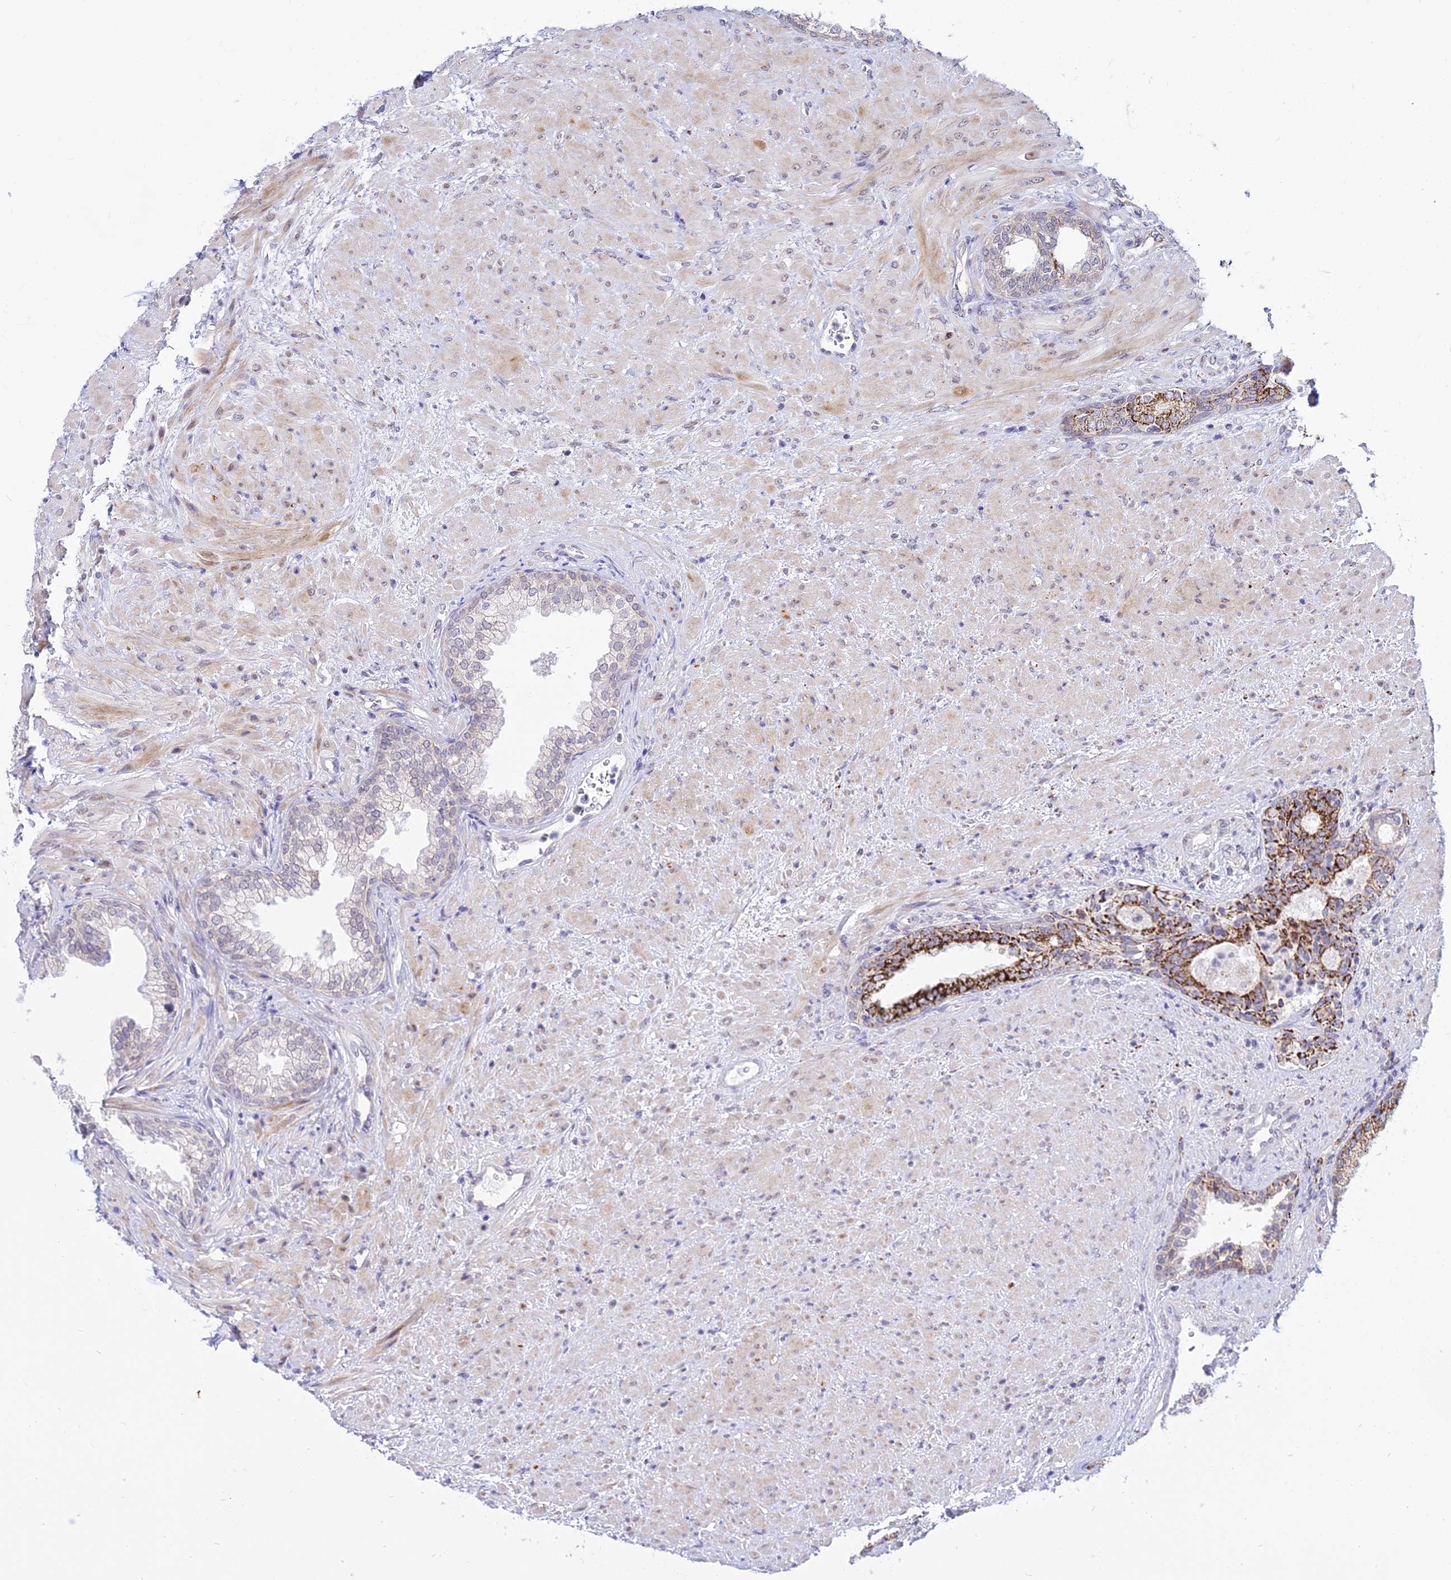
{"staining": {"intensity": "strong", "quantity": "<25%", "location": "cytoplasmic/membranous"}, "tissue": "prostate", "cell_type": "Glandular cells", "image_type": "normal", "snomed": [{"axis": "morphology", "description": "Normal tissue, NOS"}, {"axis": "topography", "description": "Prostate"}], "caption": "A brown stain highlights strong cytoplasmic/membranous staining of a protein in glandular cells of unremarkable prostate. The staining is performed using DAB (3,3'-diaminobenzidine) brown chromogen to label protein expression. The nuclei are counter-stained blue using hematoxylin.", "gene": "C6orf163", "patient": {"sex": "male", "age": 76}}